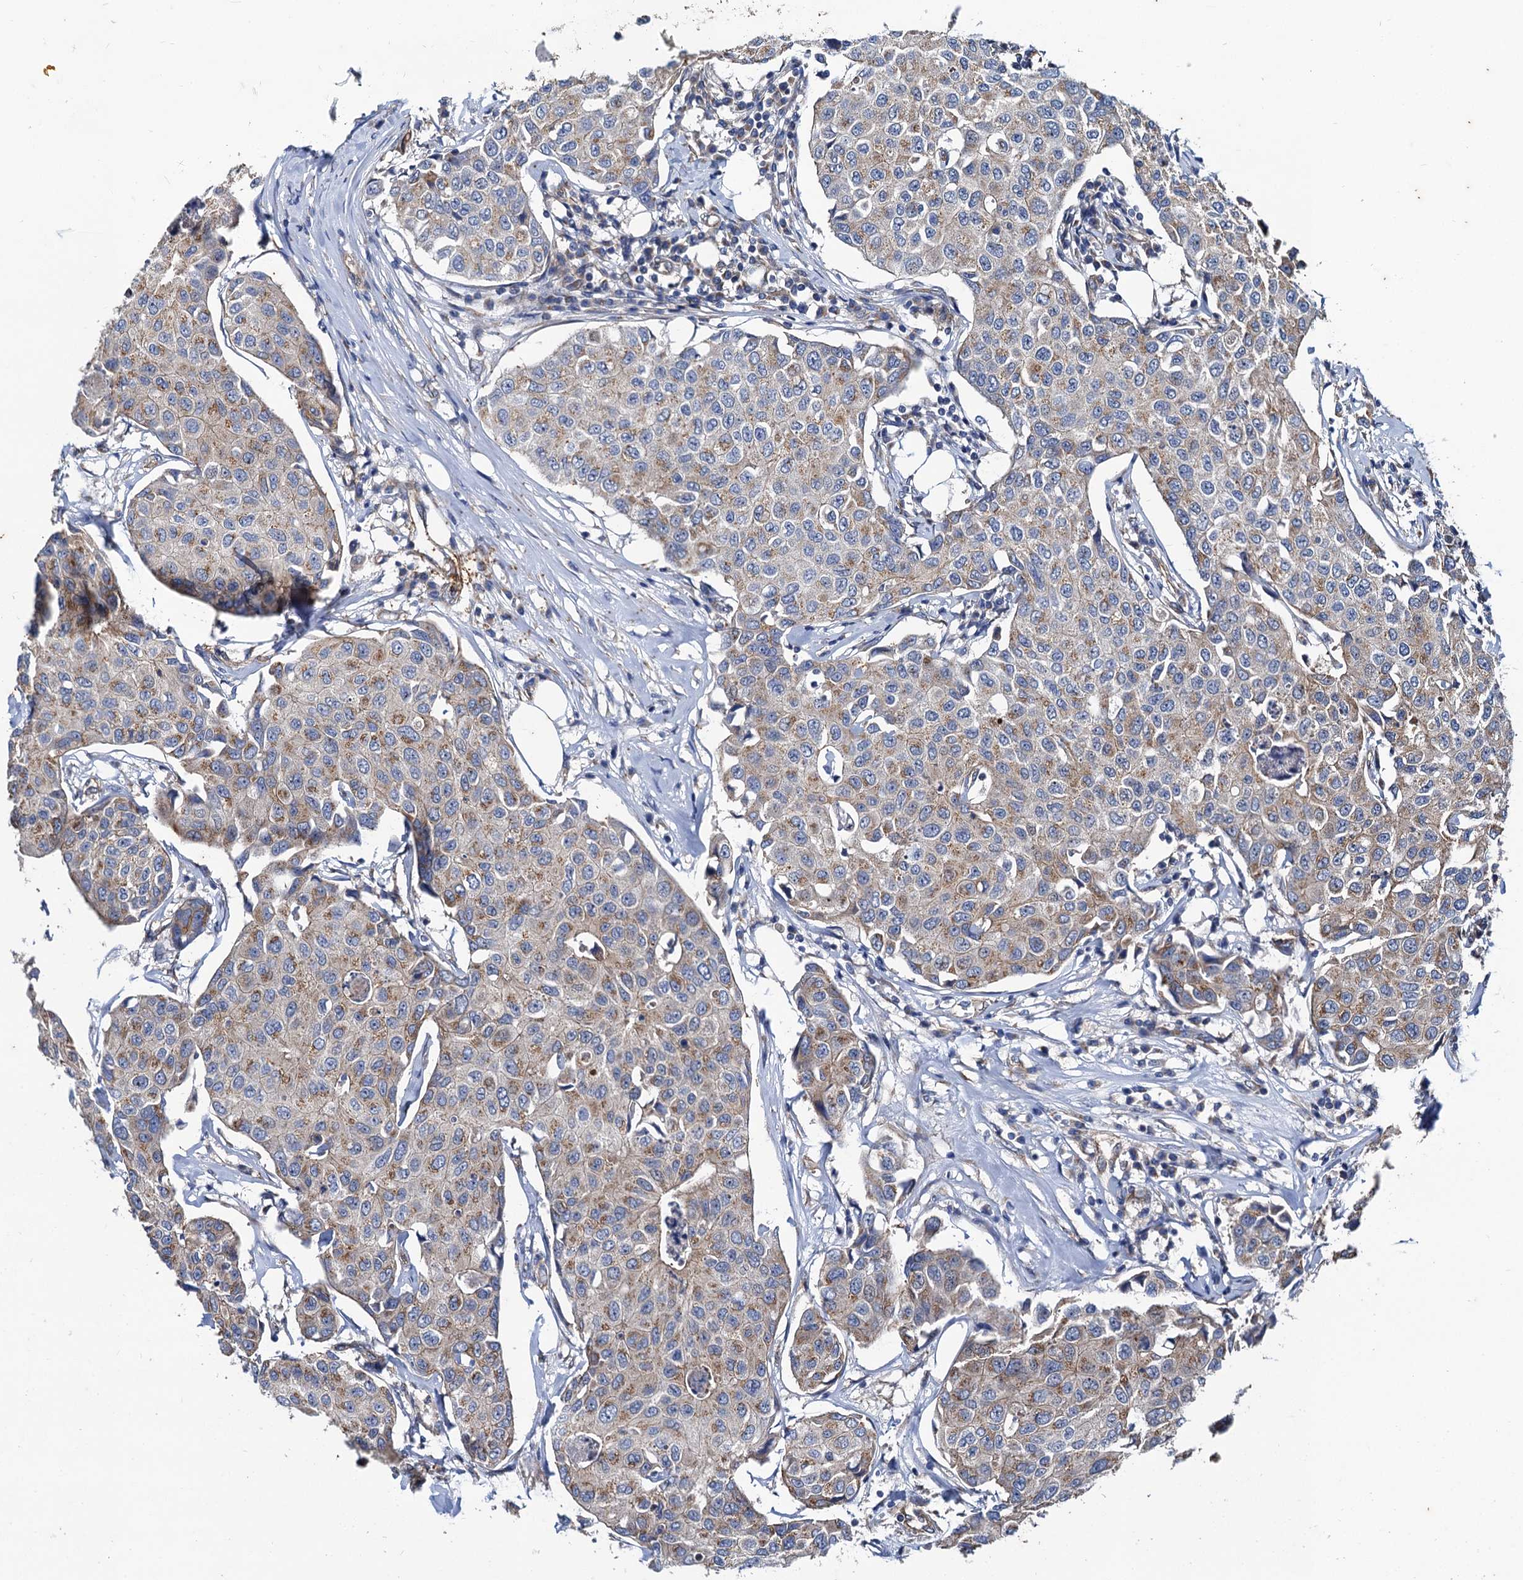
{"staining": {"intensity": "moderate", "quantity": ">75%", "location": "cytoplasmic/membranous"}, "tissue": "breast cancer", "cell_type": "Tumor cells", "image_type": "cancer", "snomed": [{"axis": "morphology", "description": "Duct carcinoma"}, {"axis": "topography", "description": "Breast"}], "caption": "This is an image of IHC staining of breast infiltrating ductal carcinoma, which shows moderate expression in the cytoplasmic/membranous of tumor cells.", "gene": "NGRN", "patient": {"sex": "female", "age": 80}}